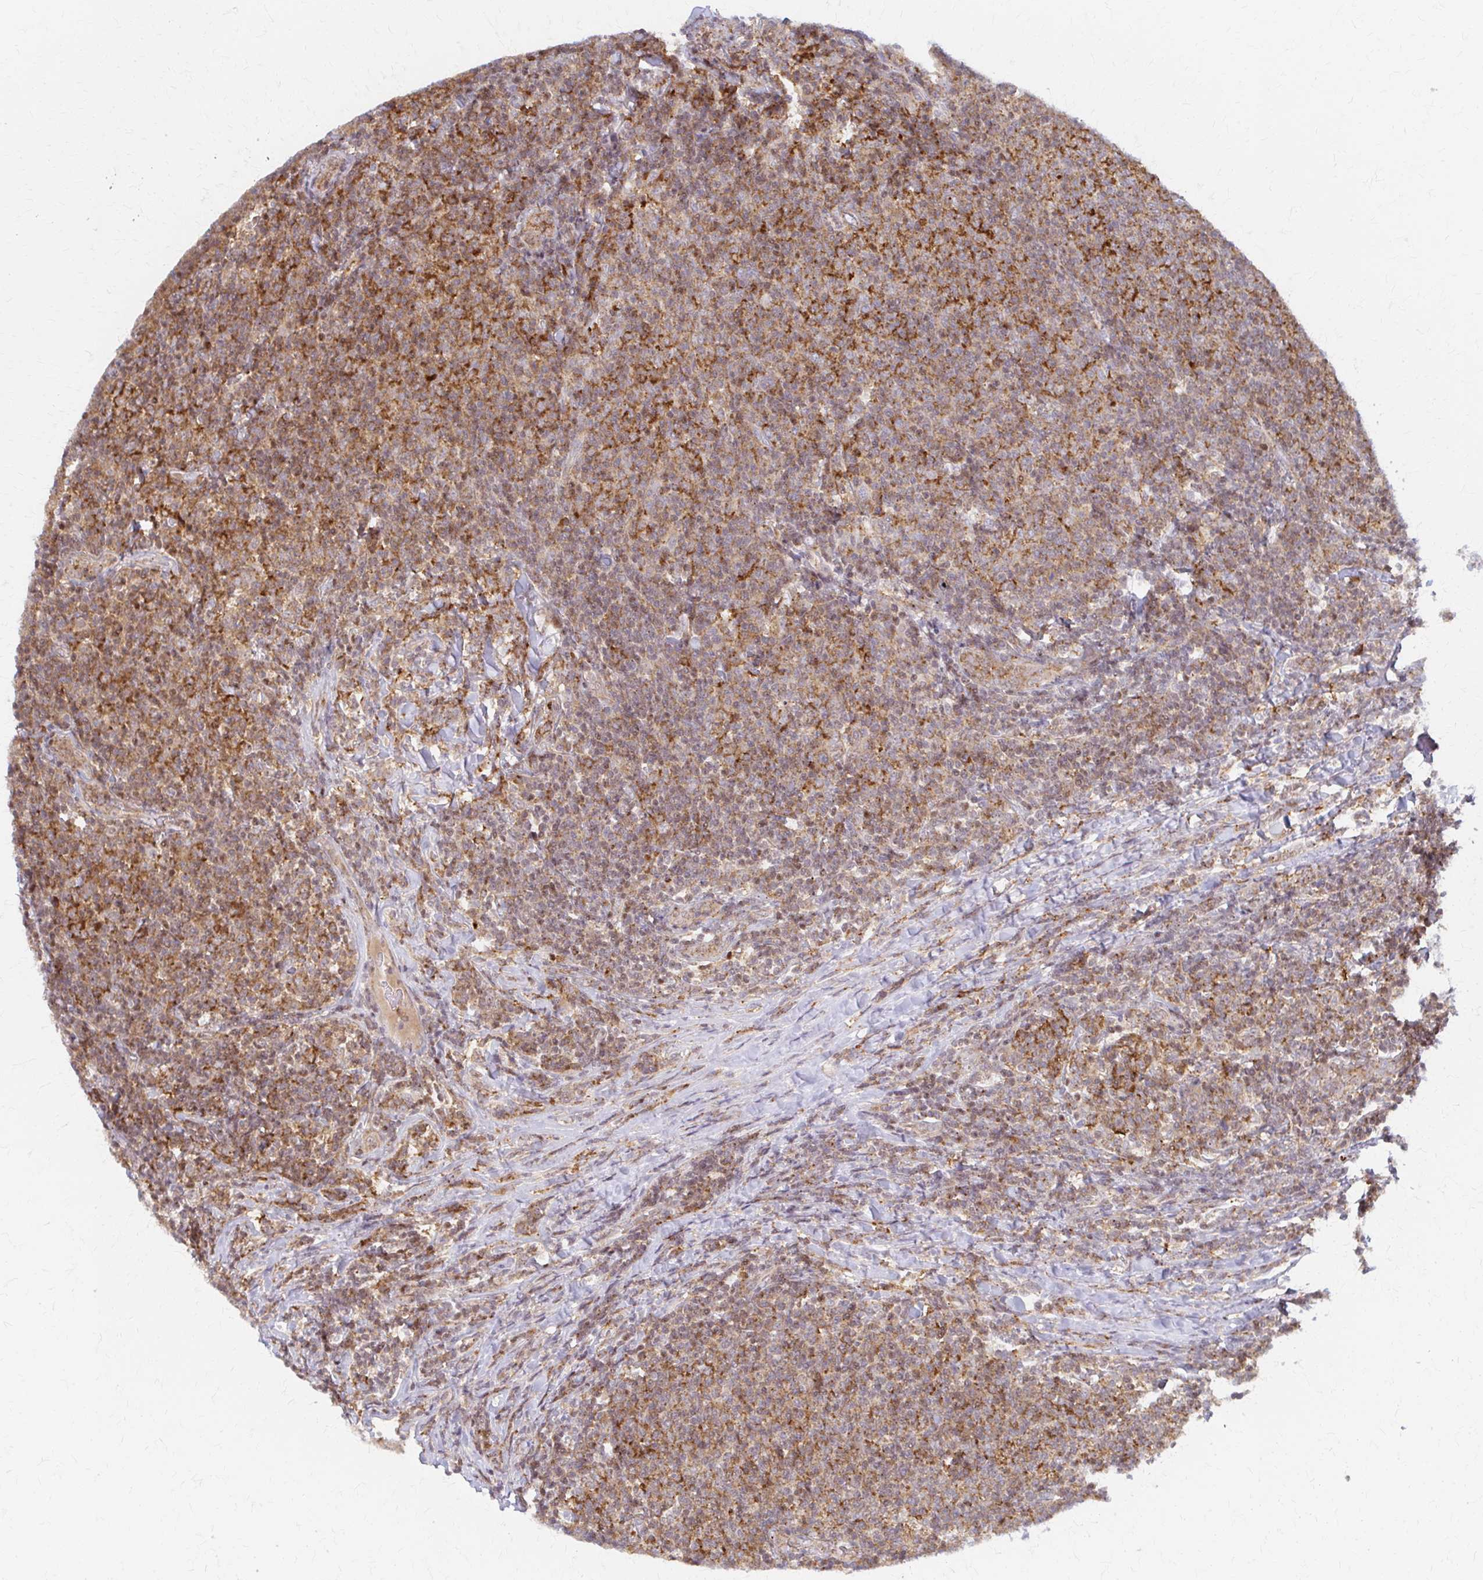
{"staining": {"intensity": "moderate", "quantity": ">75%", "location": "cytoplasmic/membranous"}, "tissue": "lymphoma", "cell_type": "Tumor cells", "image_type": "cancer", "snomed": [{"axis": "morphology", "description": "Malignant lymphoma, non-Hodgkin's type, Low grade"}, {"axis": "topography", "description": "Lymph node"}], "caption": "Immunohistochemical staining of low-grade malignant lymphoma, non-Hodgkin's type displays moderate cytoplasmic/membranous protein positivity in about >75% of tumor cells. (brown staining indicates protein expression, while blue staining denotes nuclei).", "gene": "ARHGAP35", "patient": {"sex": "male", "age": 52}}